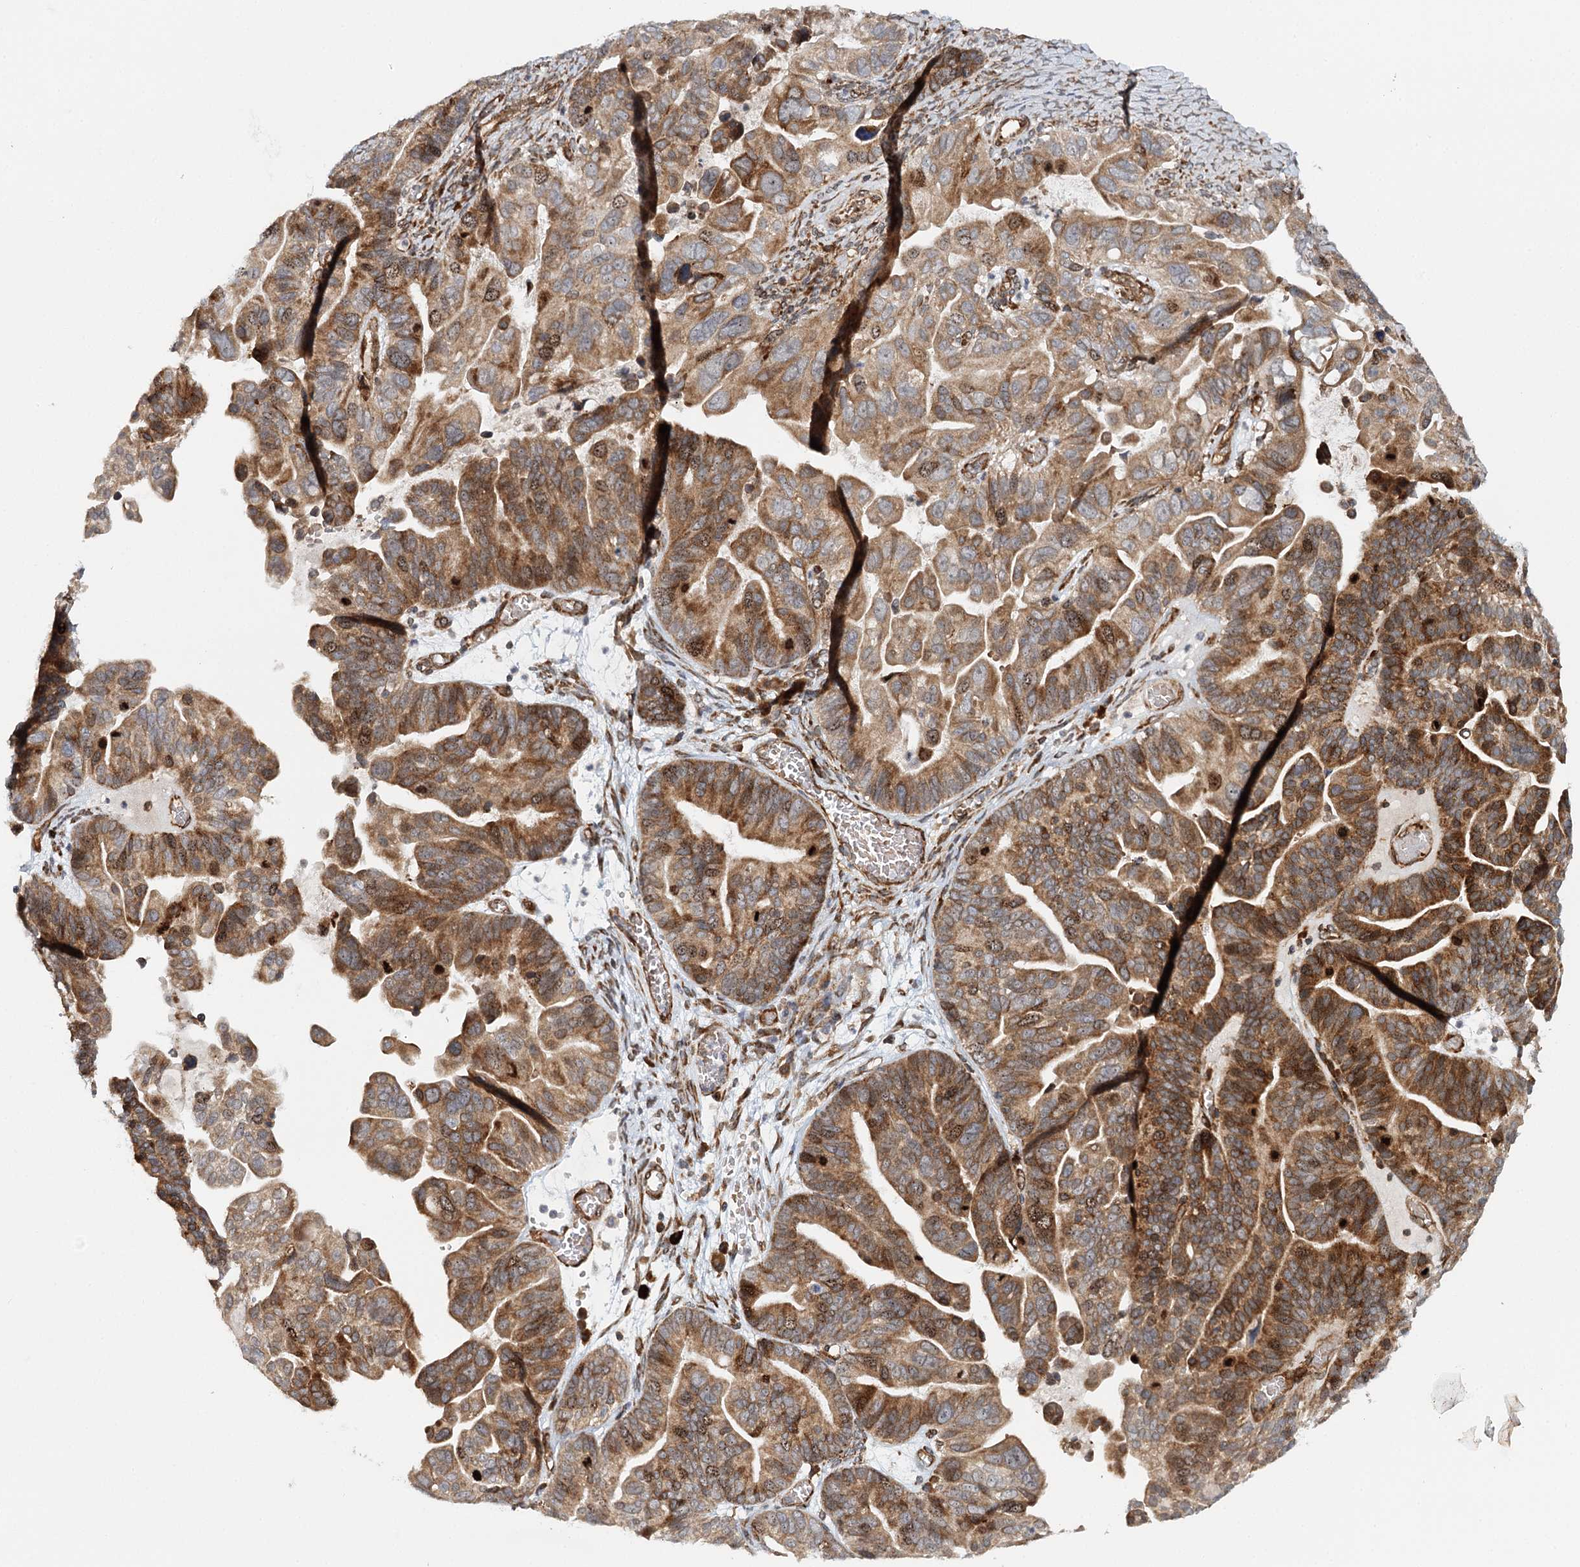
{"staining": {"intensity": "moderate", "quantity": ">75%", "location": "cytoplasmic/membranous"}, "tissue": "ovarian cancer", "cell_type": "Tumor cells", "image_type": "cancer", "snomed": [{"axis": "morphology", "description": "Cystadenocarcinoma, serous, NOS"}, {"axis": "topography", "description": "Ovary"}], "caption": "DAB immunohistochemical staining of ovarian cancer (serous cystadenocarcinoma) shows moderate cytoplasmic/membranous protein expression in about >75% of tumor cells.", "gene": "MKNK1", "patient": {"sex": "female", "age": 56}}